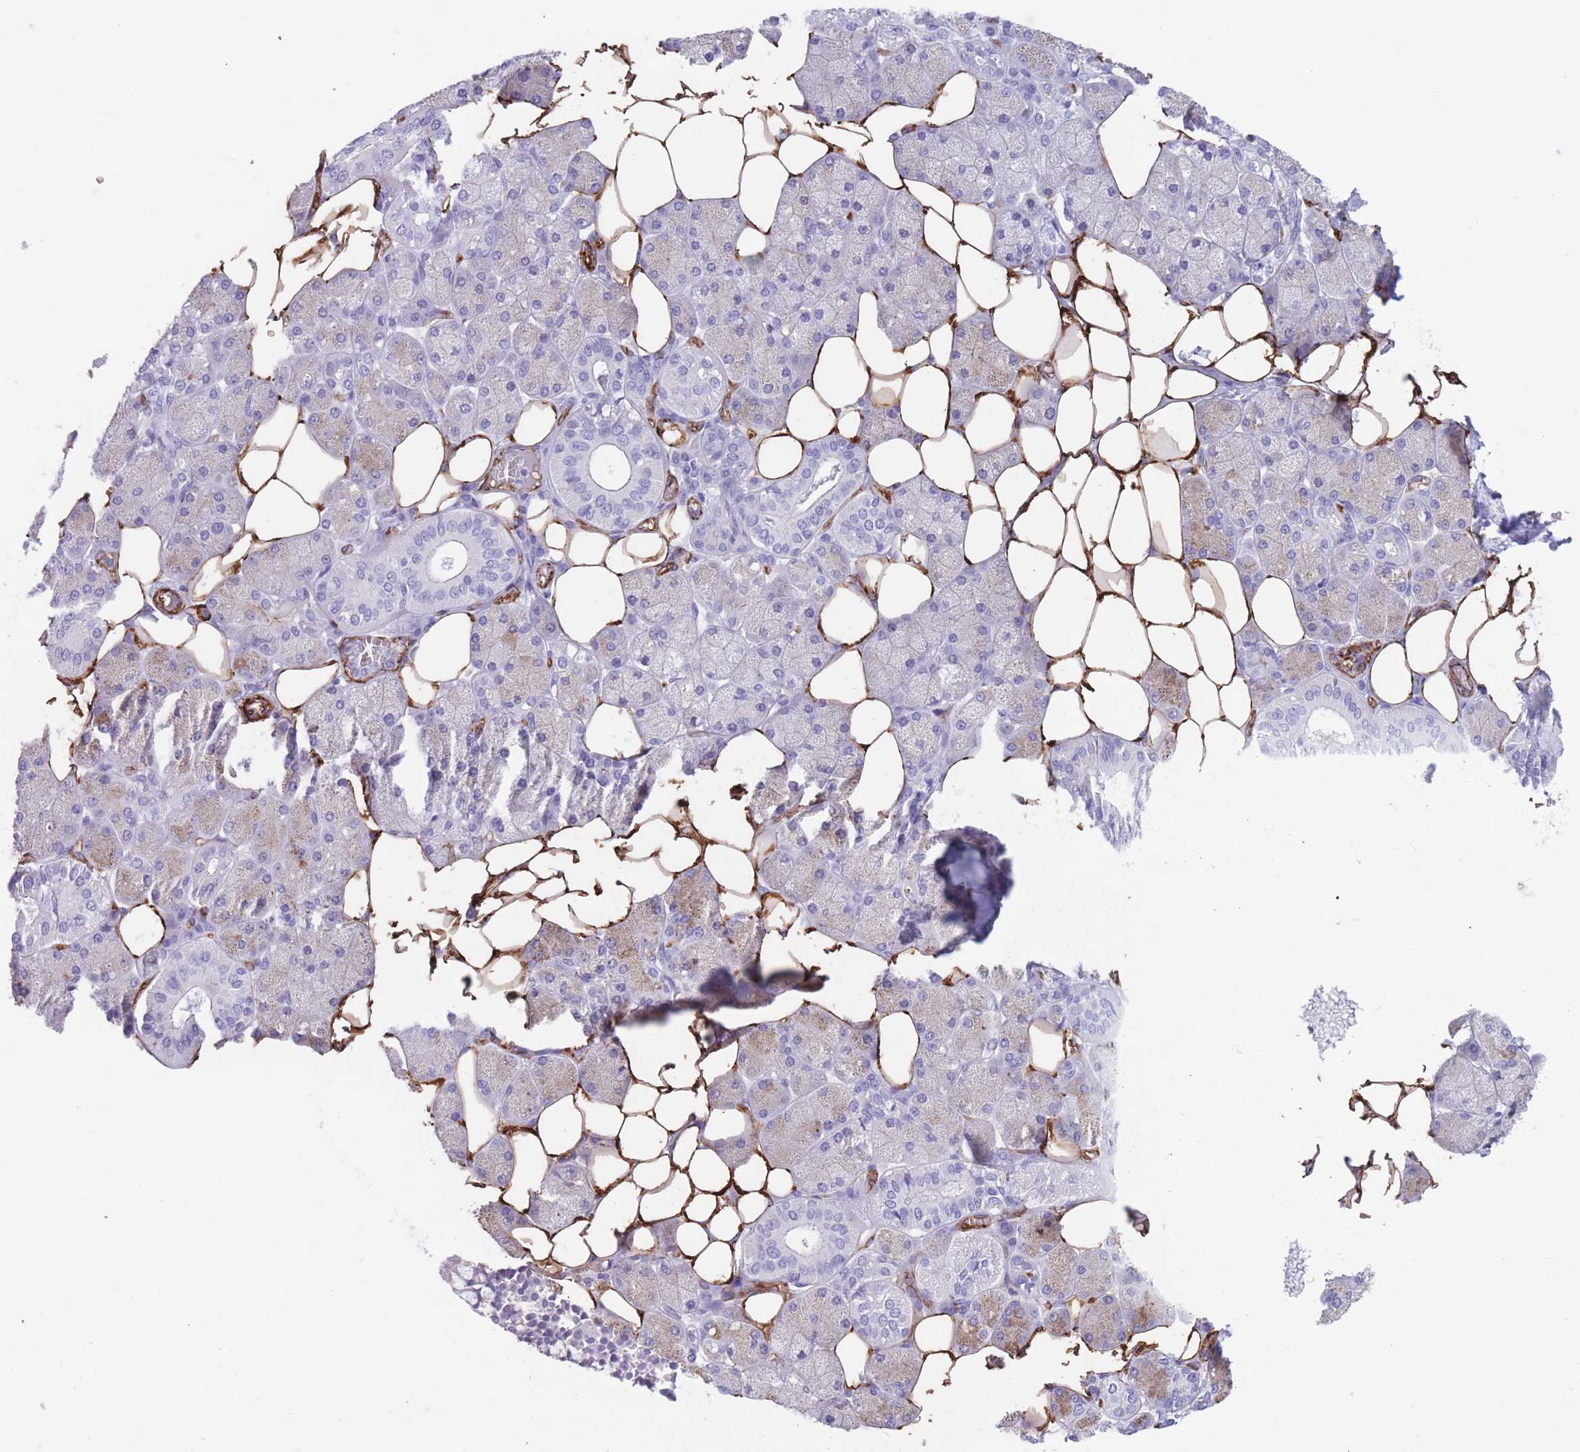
{"staining": {"intensity": "weak", "quantity": "<25%", "location": "cytoplasmic/membranous"}, "tissue": "salivary gland", "cell_type": "Glandular cells", "image_type": "normal", "snomed": [{"axis": "morphology", "description": "Squamous cell carcinoma, NOS"}, {"axis": "topography", "description": "Skin"}, {"axis": "topography", "description": "Head-Neck"}], "caption": "DAB immunohistochemical staining of benign human salivary gland demonstrates no significant expression in glandular cells.", "gene": "DPYD", "patient": {"sex": "male", "age": 80}}